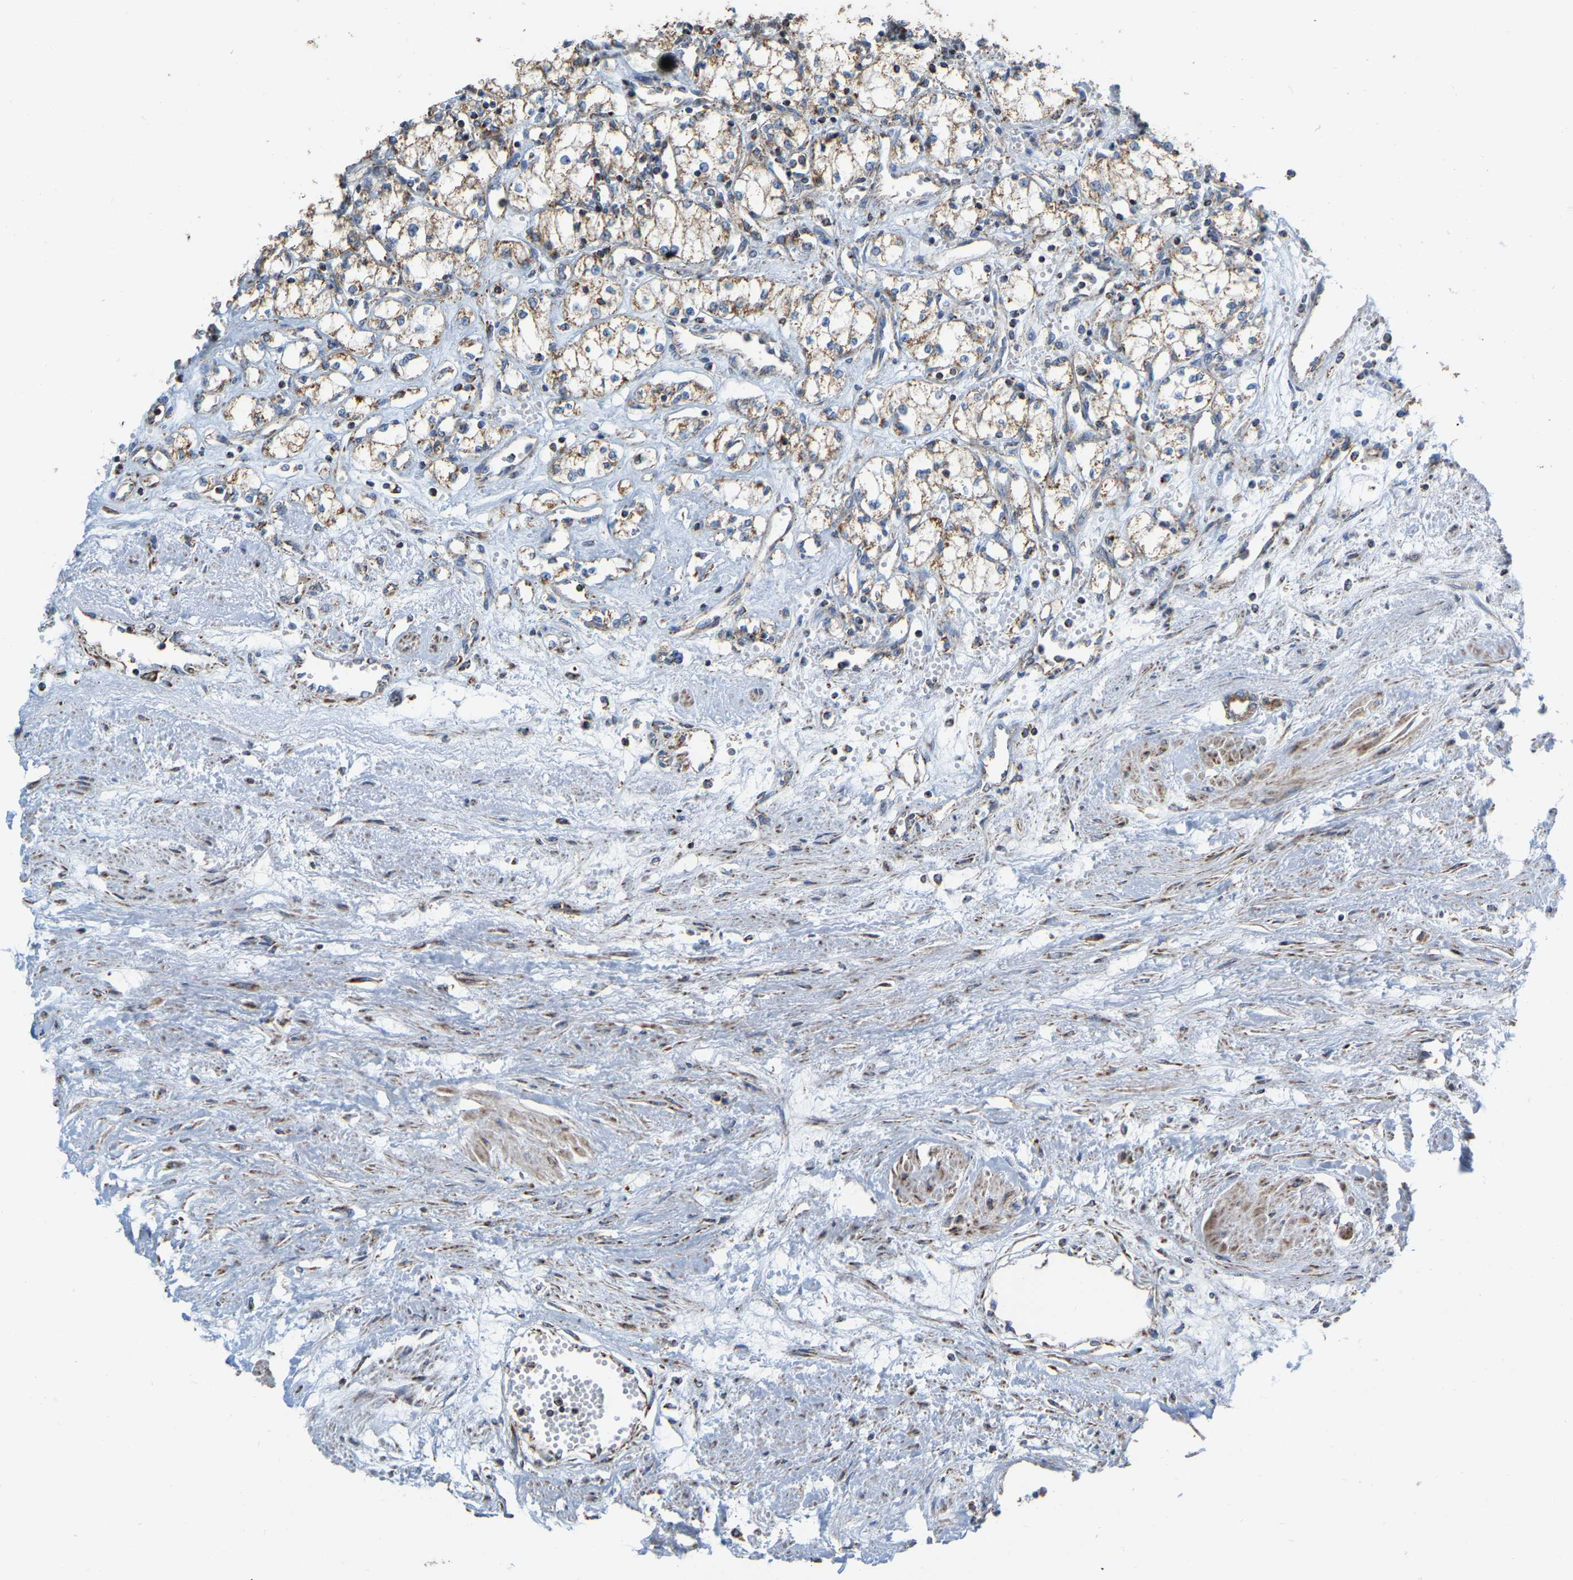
{"staining": {"intensity": "moderate", "quantity": ">75%", "location": "cytoplasmic/membranous"}, "tissue": "renal cancer", "cell_type": "Tumor cells", "image_type": "cancer", "snomed": [{"axis": "morphology", "description": "Adenocarcinoma, NOS"}, {"axis": "topography", "description": "Kidney"}], "caption": "DAB (3,3'-diaminobenzidine) immunohistochemical staining of renal adenocarcinoma displays moderate cytoplasmic/membranous protein staining in about >75% of tumor cells. The protein of interest is shown in brown color, while the nuclei are stained blue.", "gene": "CBLB", "patient": {"sex": "male", "age": 59}}